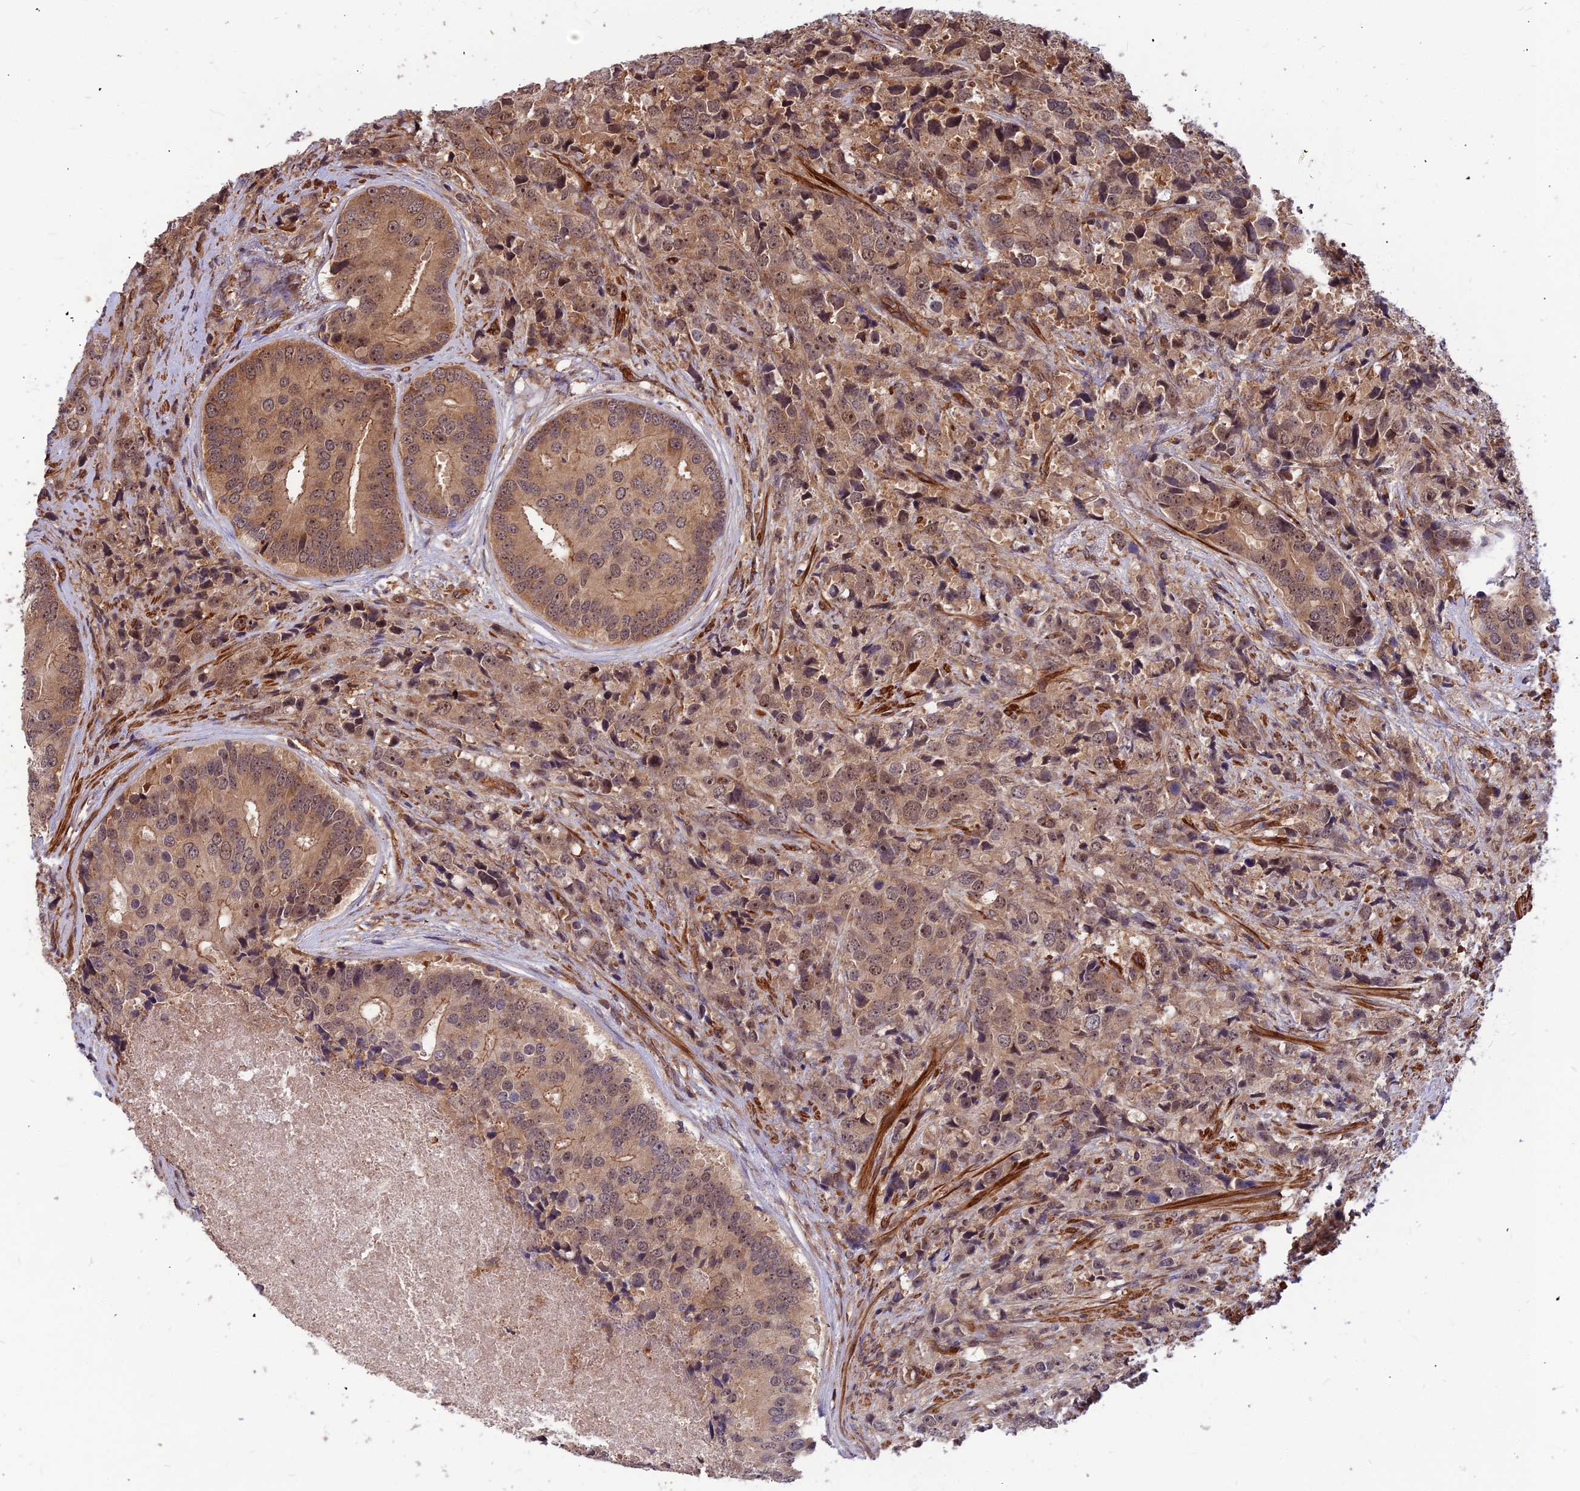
{"staining": {"intensity": "moderate", "quantity": ">75%", "location": "cytoplasmic/membranous,nuclear"}, "tissue": "prostate cancer", "cell_type": "Tumor cells", "image_type": "cancer", "snomed": [{"axis": "morphology", "description": "Adenocarcinoma, High grade"}, {"axis": "topography", "description": "Prostate"}], "caption": "Human prostate cancer stained with a brown dye displays moderate cytoplasmic/membranous and nuclear positive expression in approximately >75% of tumor cells.", "gene": "ZNF467", "patient": {"sex": "male", "age": 62}}